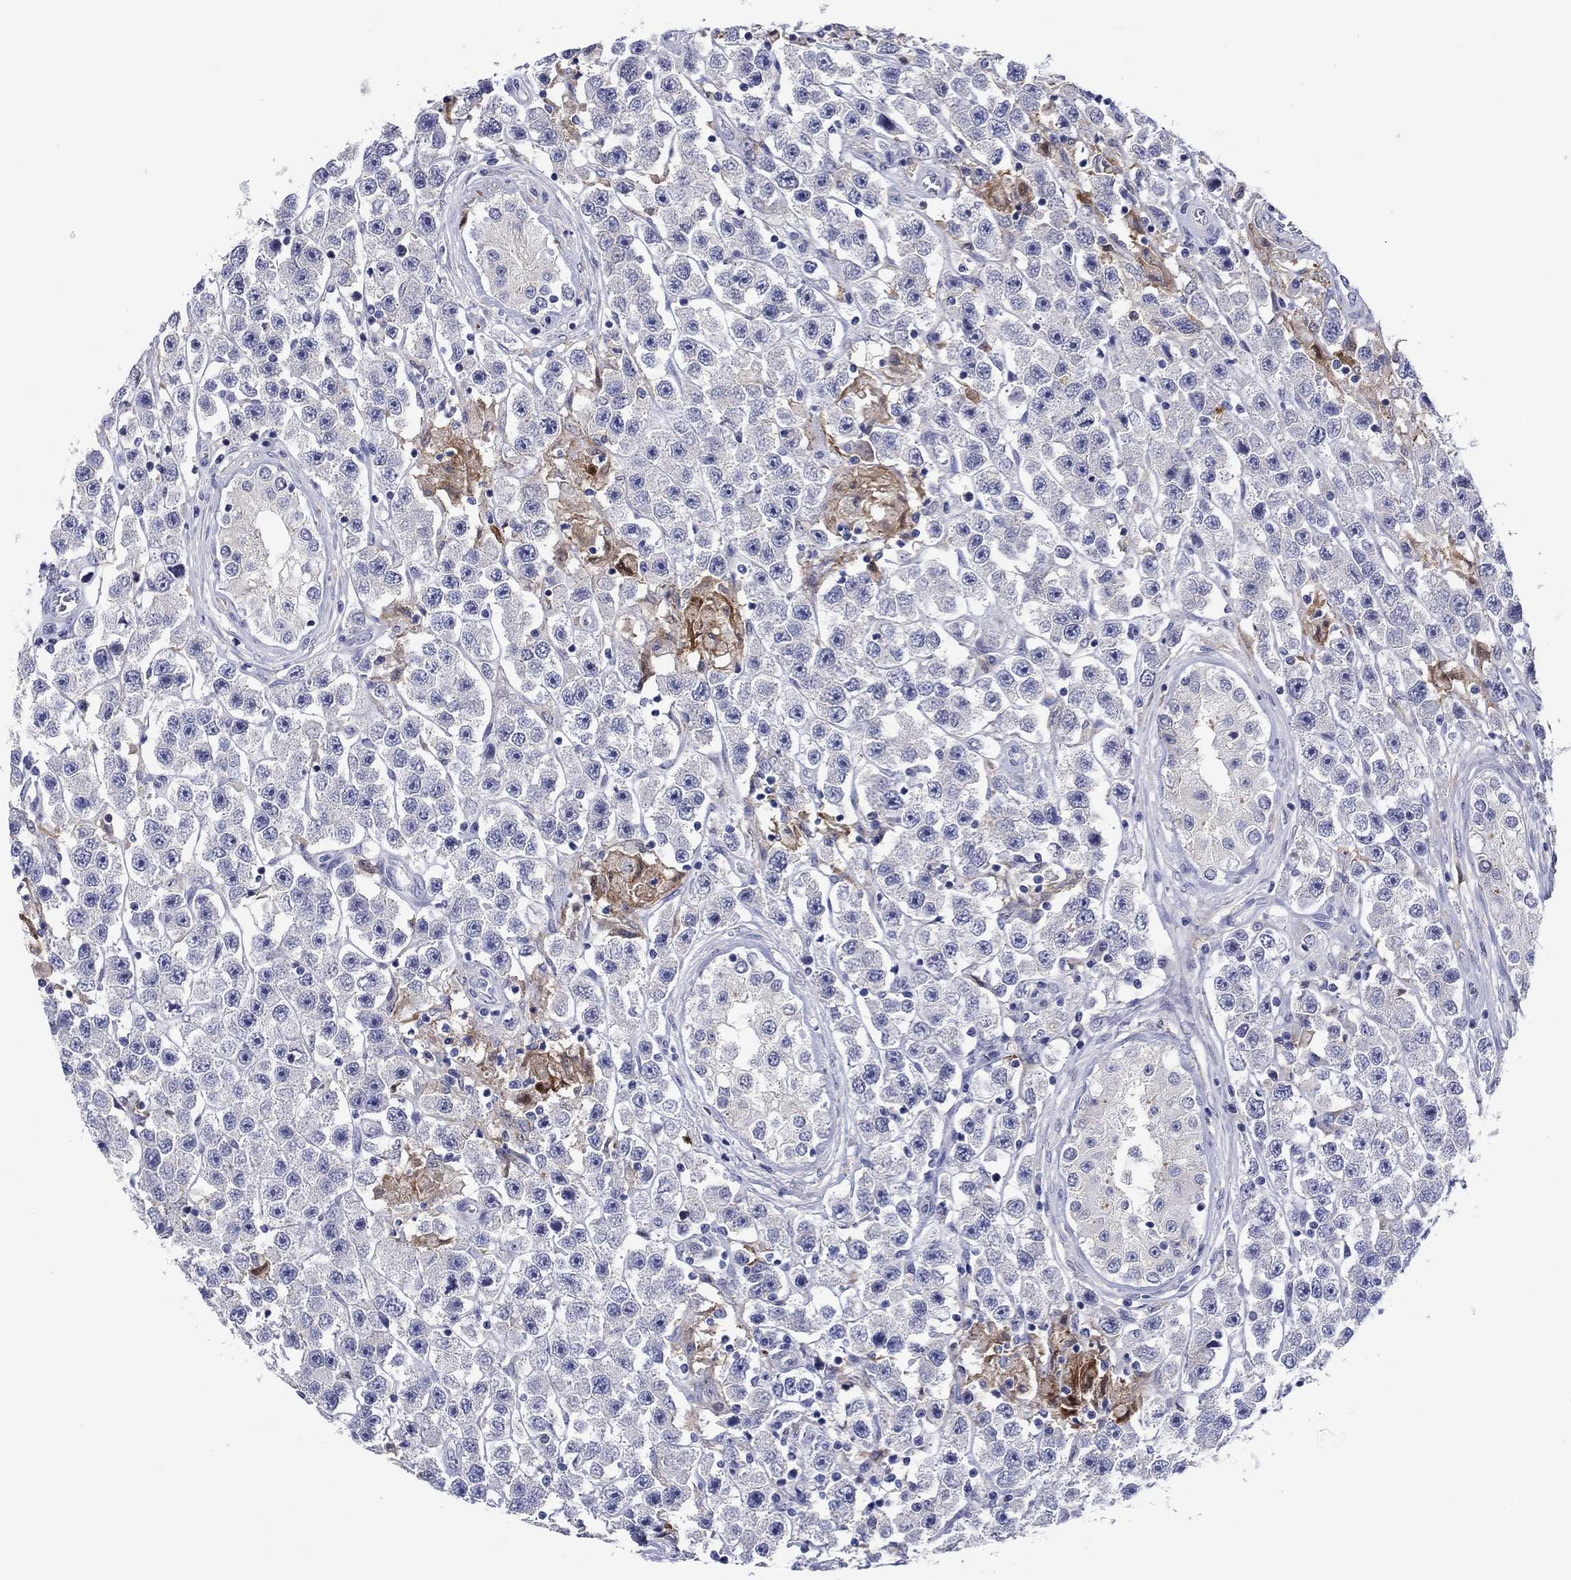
{"staining": {"intensity": "negative", "quantity": "none", "location": "none"}, "tissue": "testis cancer", "cell_type": "Tumor cells", "image_type": "cancer", "snomed": [{"axis": "morphology", "description": "Seminoma, NOS"}, {"axis": "topography", "description": "Testis"}], "caption": "Testis seminoma was stained to show a protein in brown. There is no significant expression in tumor cells.", "gene": "HDC", "patient": {"sex": "male", "age": 45}}